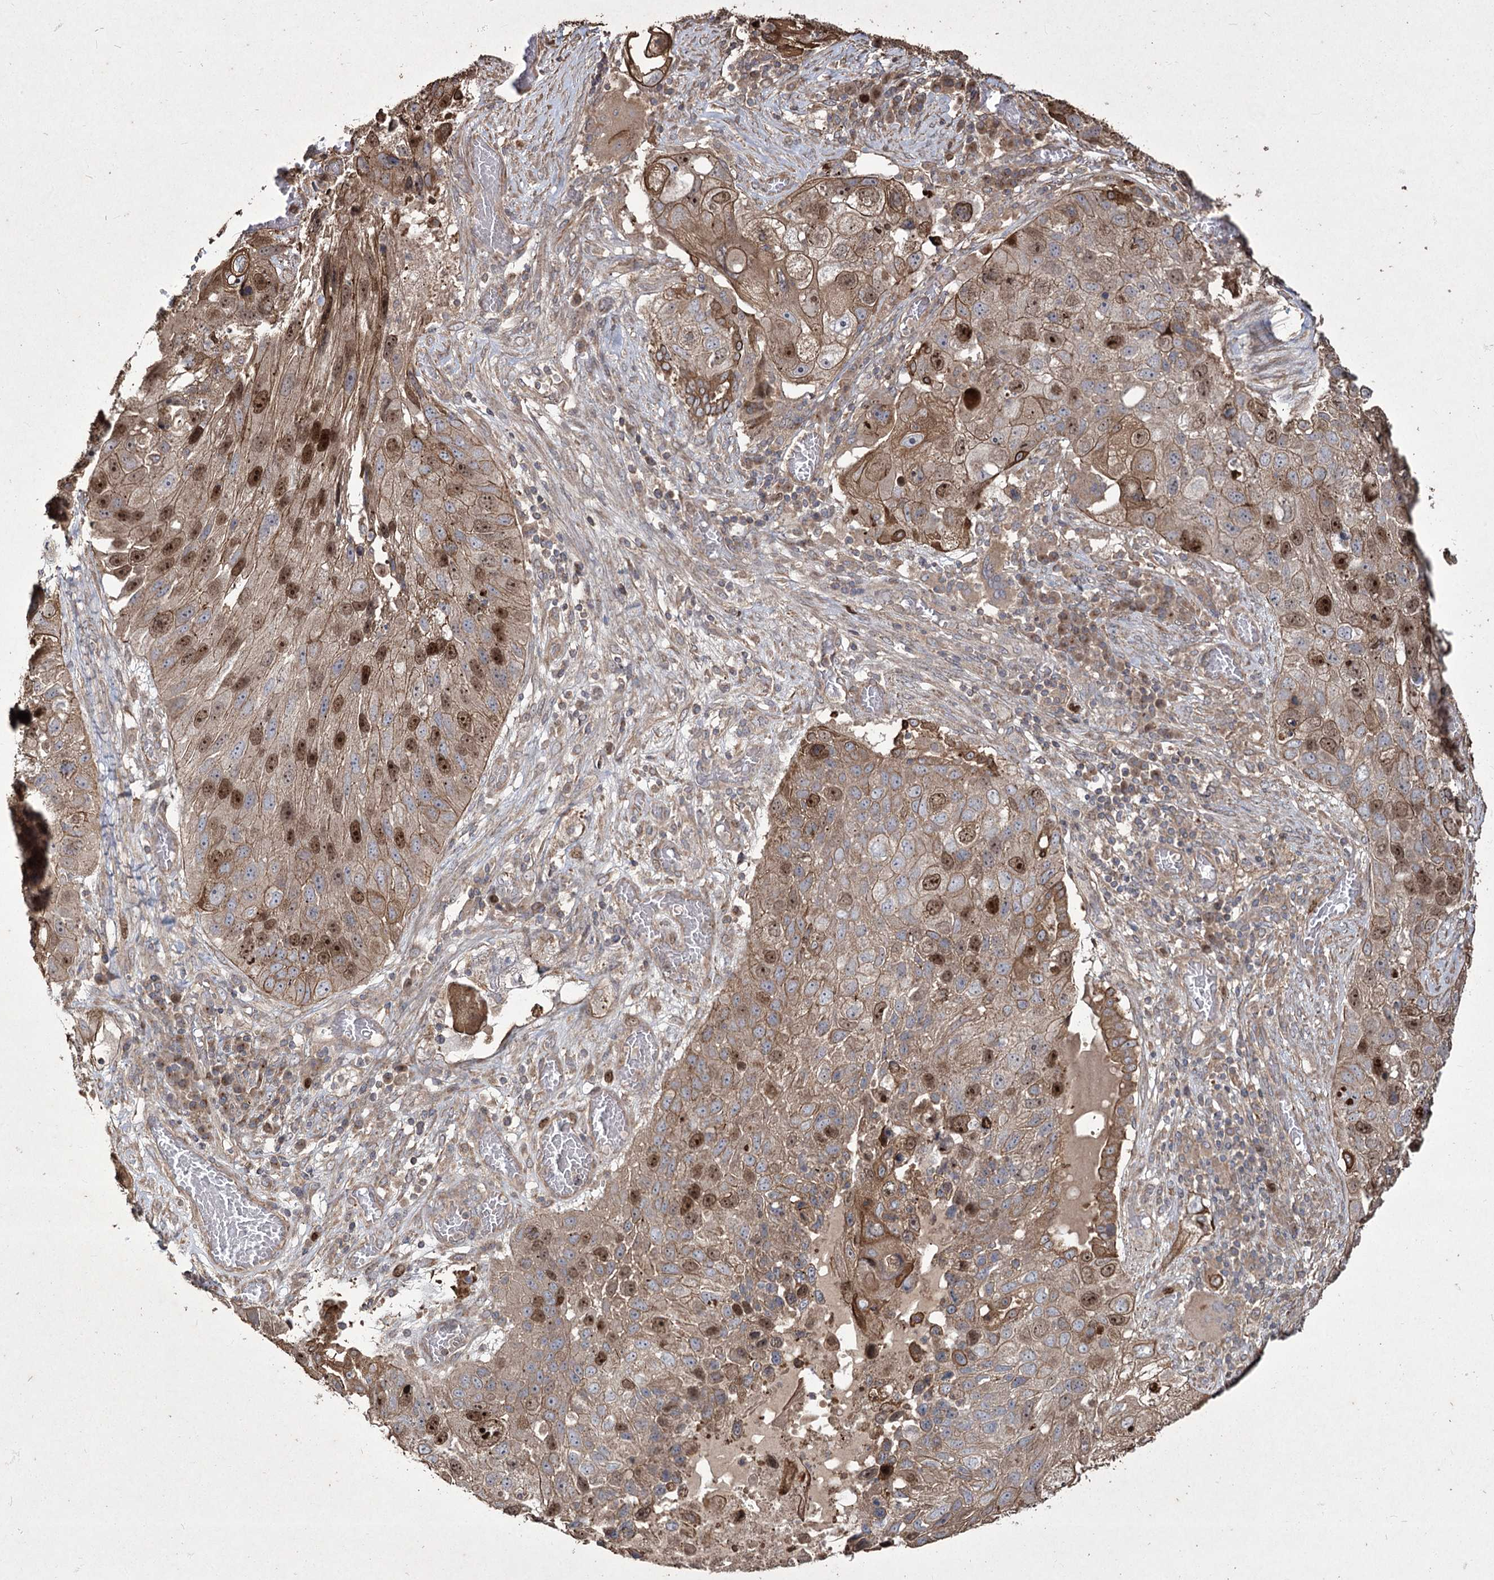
{"staining": {"intensity": "moderate", "quantity": ">75%", "location": "cytoplasmic/membranous,nuclear"}, "tissue": "lung cancer", "cell_type": "Tumor cells", "image_type": "cancer", "snomed": [{"axis": "morphology", "description": "Squamous cell carcinoma, NOS"}, {"axis": "topography", "description": "Lung"}], "caption": "Tumor cells exhibit moderate cytoplasmic/membranous and nuclear positivity in about >75% of cells in lung cancer. The protein of interest is shown in brown color, while the nuclei are stained blue.", "gene": "PRC1", "patient": {"sex": "male", "age": 61}}